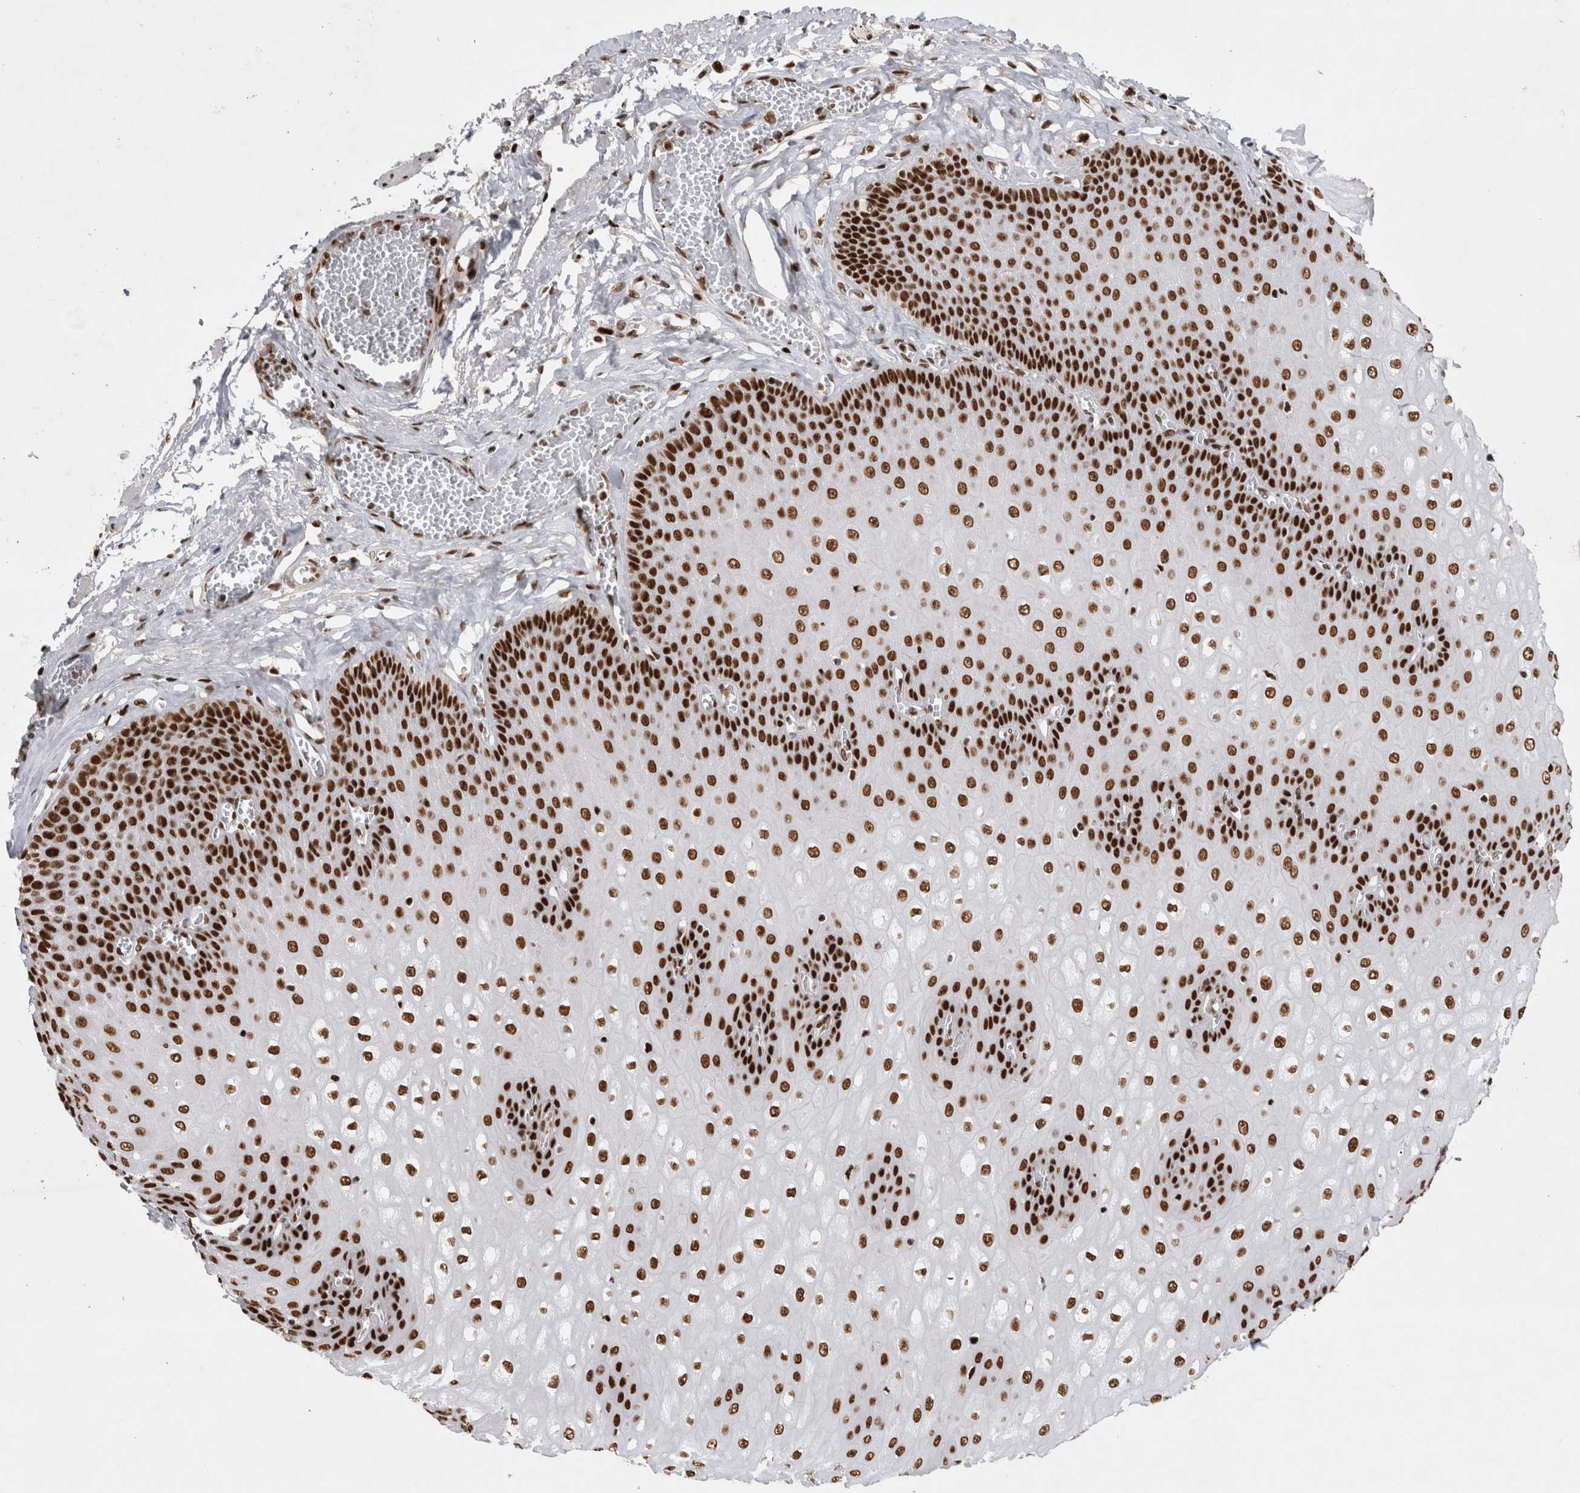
{"staining": {"intensity": "strong", "quantity": ">75%", "location": "nuclear"}, "tissue": "esophagus", "cell_type": "Squamous epithelial cells", "image_type": "normal", "snomed": [{"axis": "morphology", "description": "Normal tissue, NOS"}, {"axis": "topography", "description": "Esophagus"}], "caption": "Immunohistochemical staining of normal human esophagus displays strong nuclear protein staining in approximately >75% of squamous epithelial cells. Using DAB (3,3'-diaminobenzidine) (brown) and hematoxylin (blue) stains, captured at high magnification using brightfield microscopy.", "gene": "EYA2", "patient": {"sex": "male", "age": 60}}